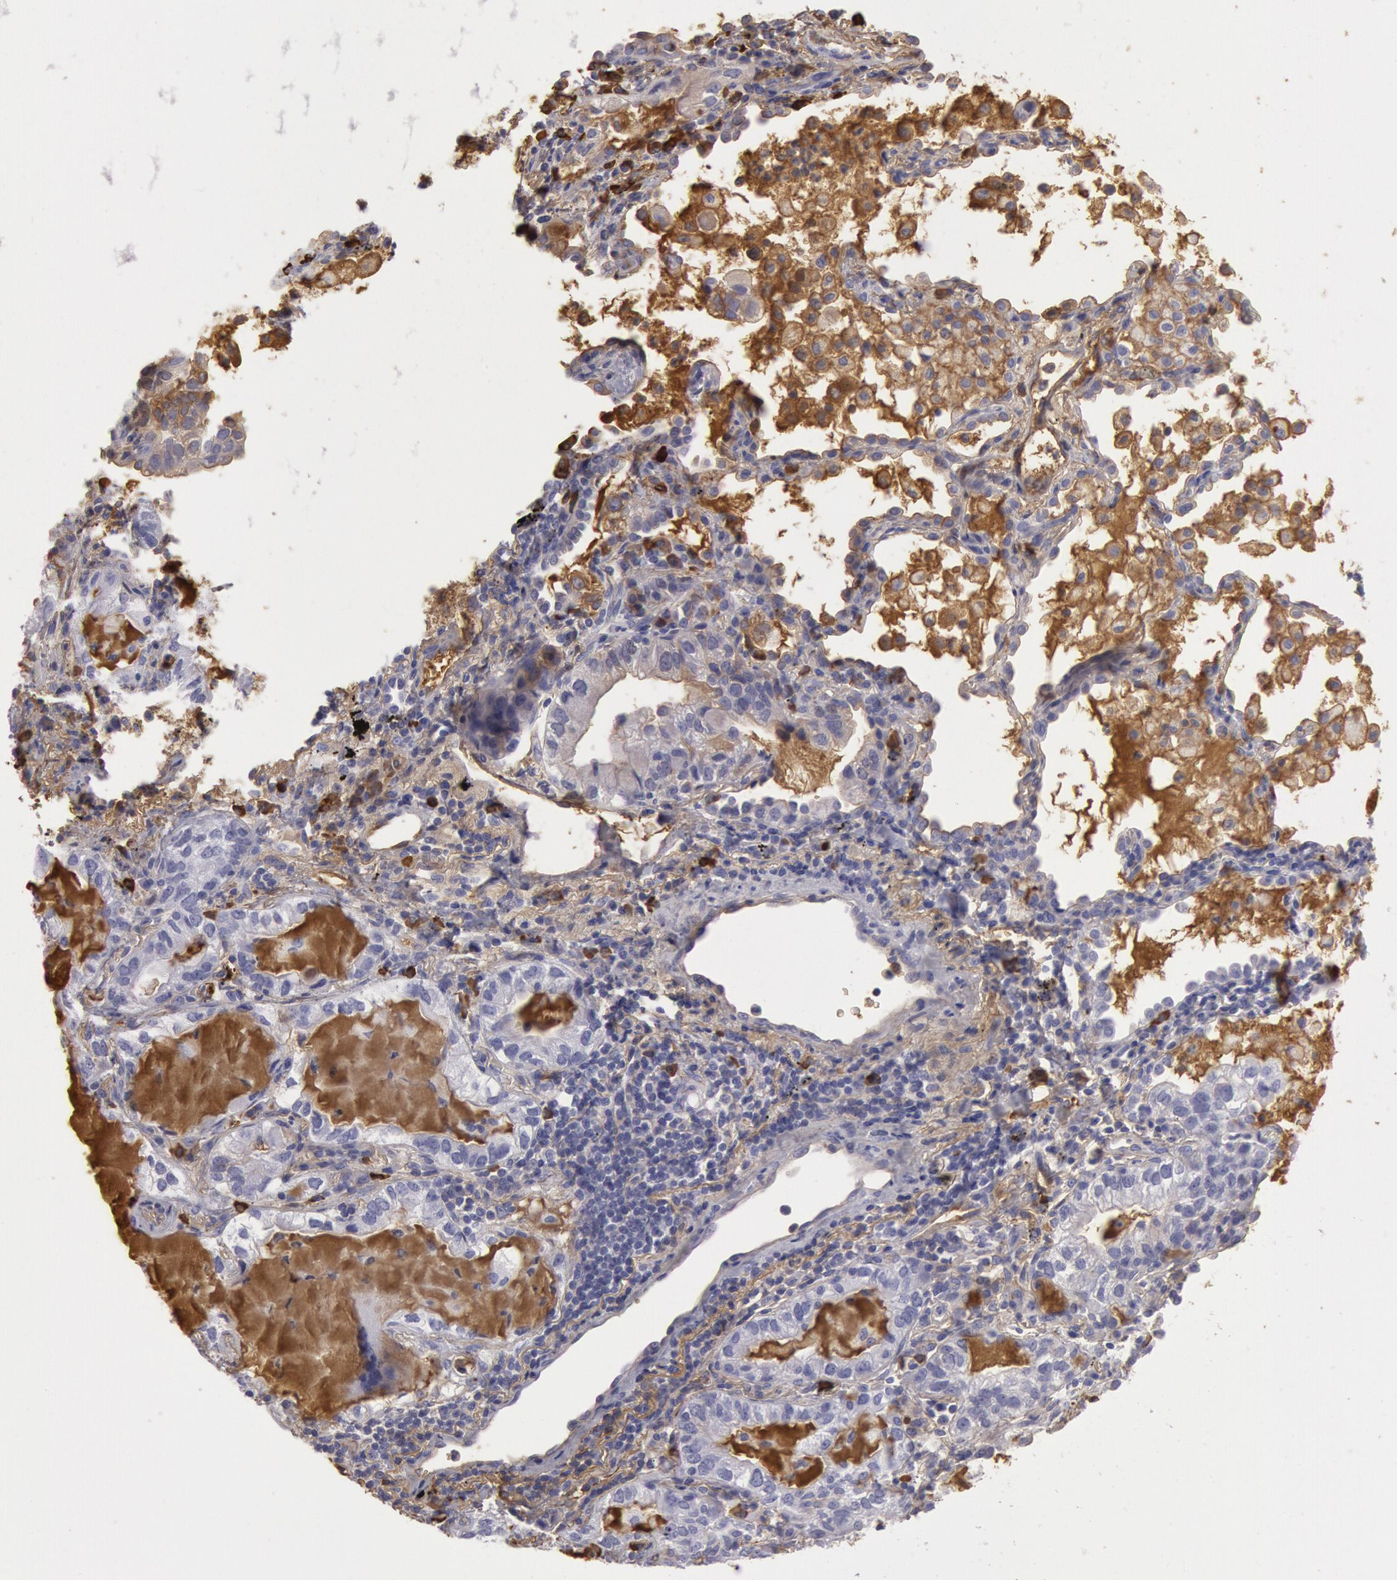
{"staining": {"intensity": "weak", "quantity": "25%-75%", "location": "cytoplasmic/membranous"}, "tissue": "lung cancer", "cell_type": "Tumor cells", "image_type": "cancer", "snomed": [{"axis": "morphology", "description": "Adenocarcinoma, NOS"}, {"axis": "topography", "description": "Lung"}], "caption": "A brown stain shows weak cytoplasmic/membranous positivity of a protein in lung cancer (adenocarcinoma) tumor cells.", "gene": "IGHG1", "patient": {"sex": "female", "age": 50}}